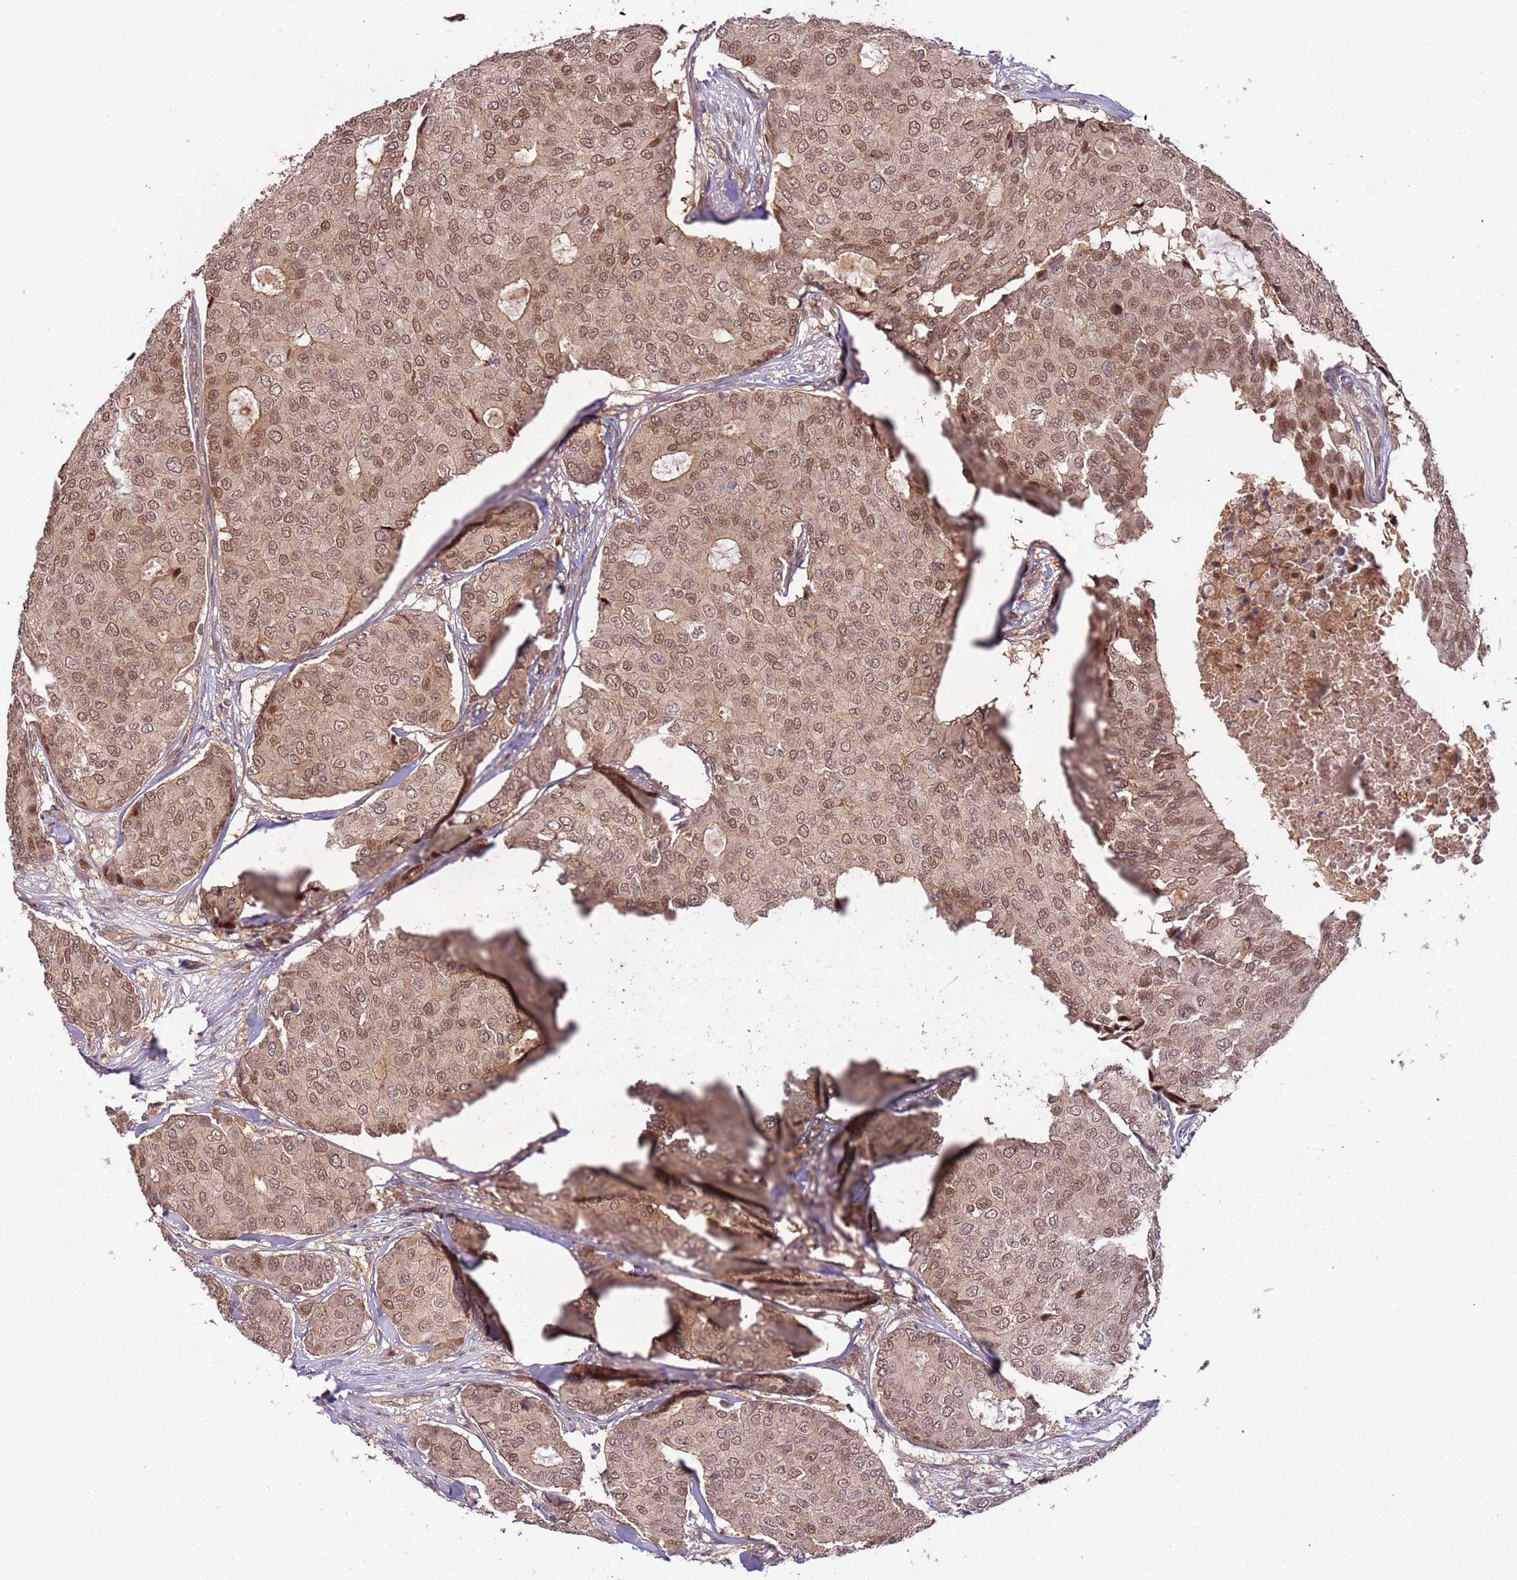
{"staining": {"intensity": "moderate", "quantity": ">75%", "location": "nuclear"}, "tissue": "breast cancer", "cell_type": "Tumor cells", "image_type": "cancer", "snomed": [{"axis": "morphology", "description": "Duct carcinoma"}, {"axis": "topography", "description": "Breast"}], "caption": "Immunohistochemical staining of breast cancer (invasive ductal carcinoma) demonstrates moderate nuclear protein staining in about >75% of tumor cells. (DAB (3,3'-diaminobenzidine) IHC with brightfield microscopy, high magnification).", "gene": "GSTO2", "patient": {"sex": "female", "age": 75}}